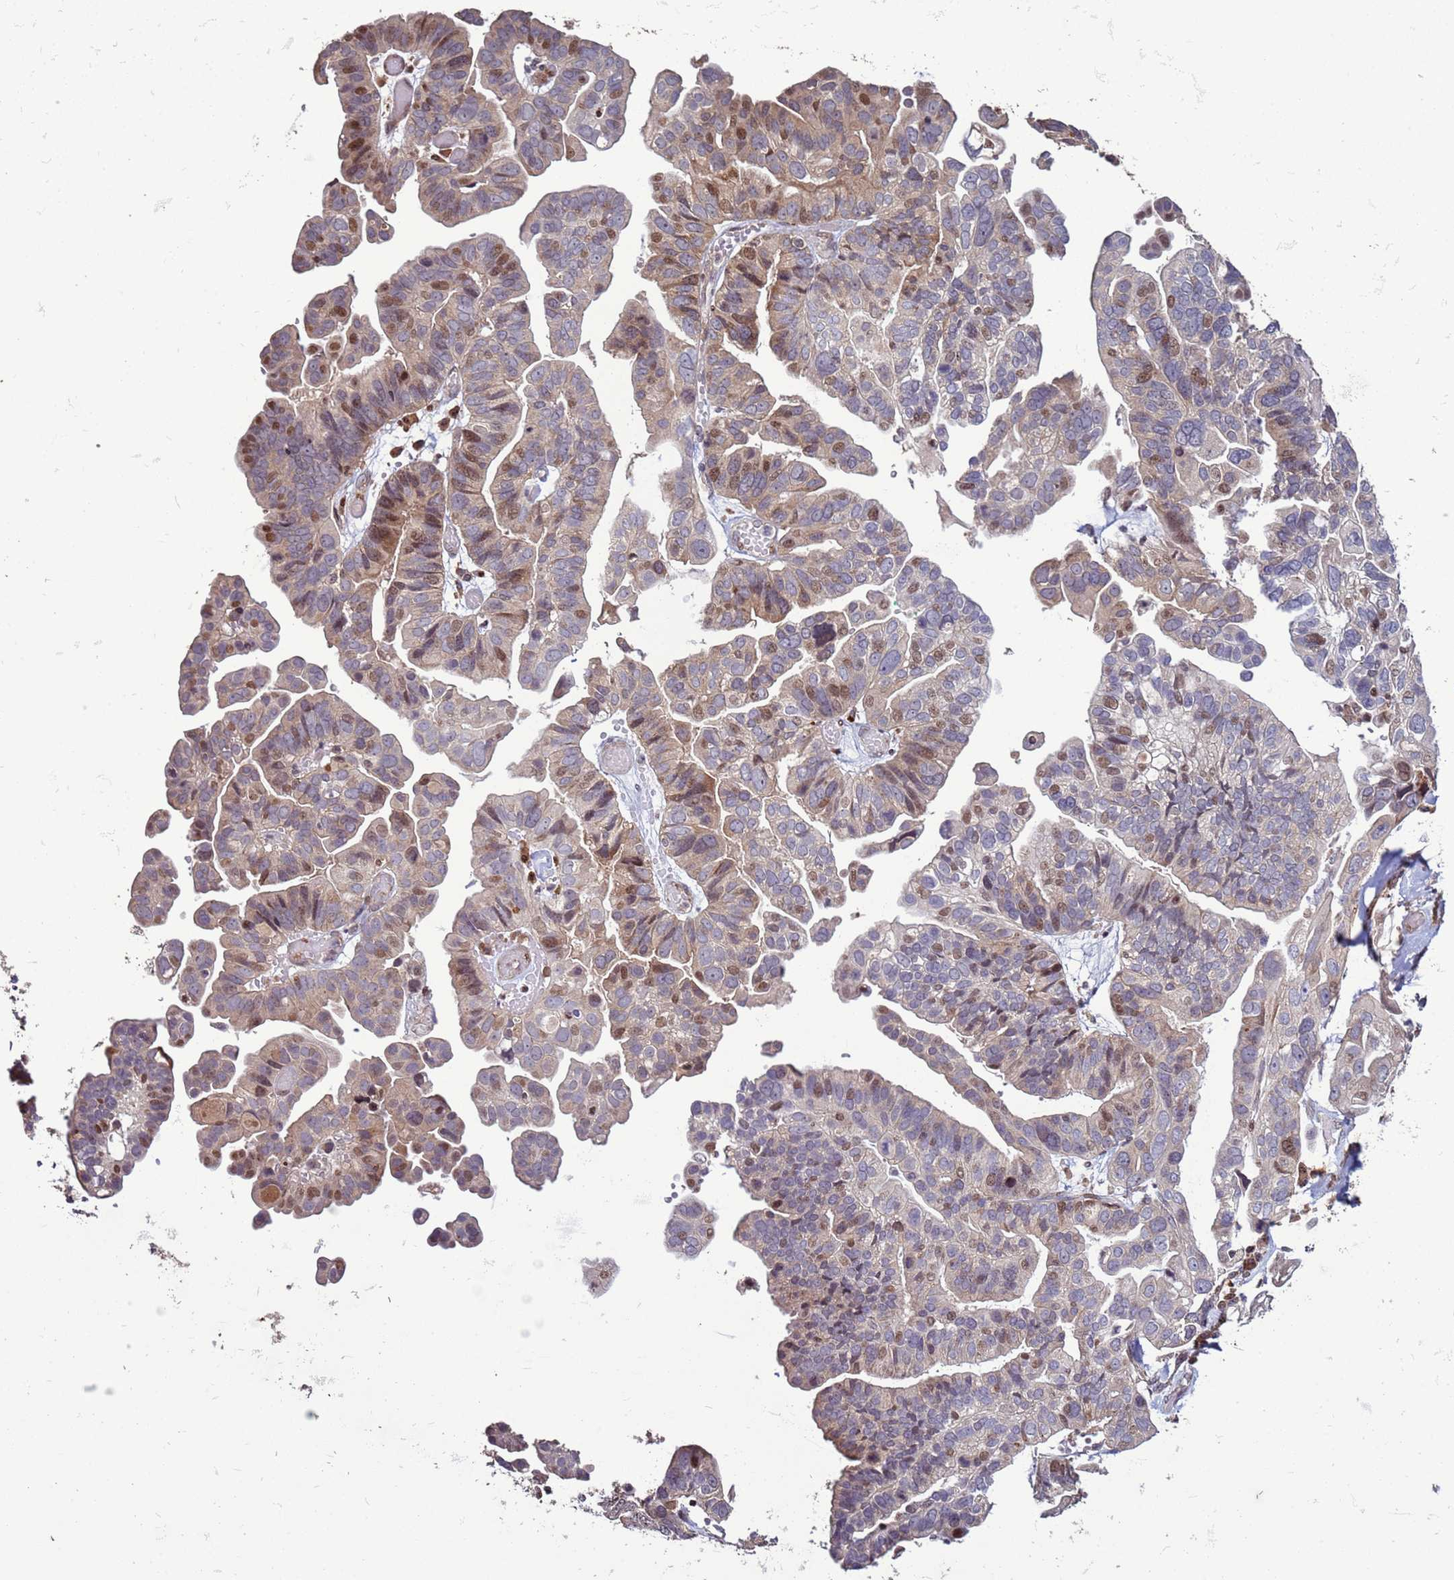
{"staining": {"intensity": "moderate", "quantity": "25%-75%", "location": "nuclear"}, "tissue": "ovarian cancer", "cell_type": "Tumor cells", "image_type": "cancer", "snomed": [{"axis": "morphology", "description": "Cystadenocarcinoma, serous, NOS"}, {"axis": "topography", "description": "Ovary"}], "caption": "Ovarian serous cystadenocarcinoma tissue reveals moderate nuclear positivity in about 25%-75% of tumor cells, visualized by immunohistochemistry.", "gene": "HGH1", "patient": {"sex": "female", "age": 56}}